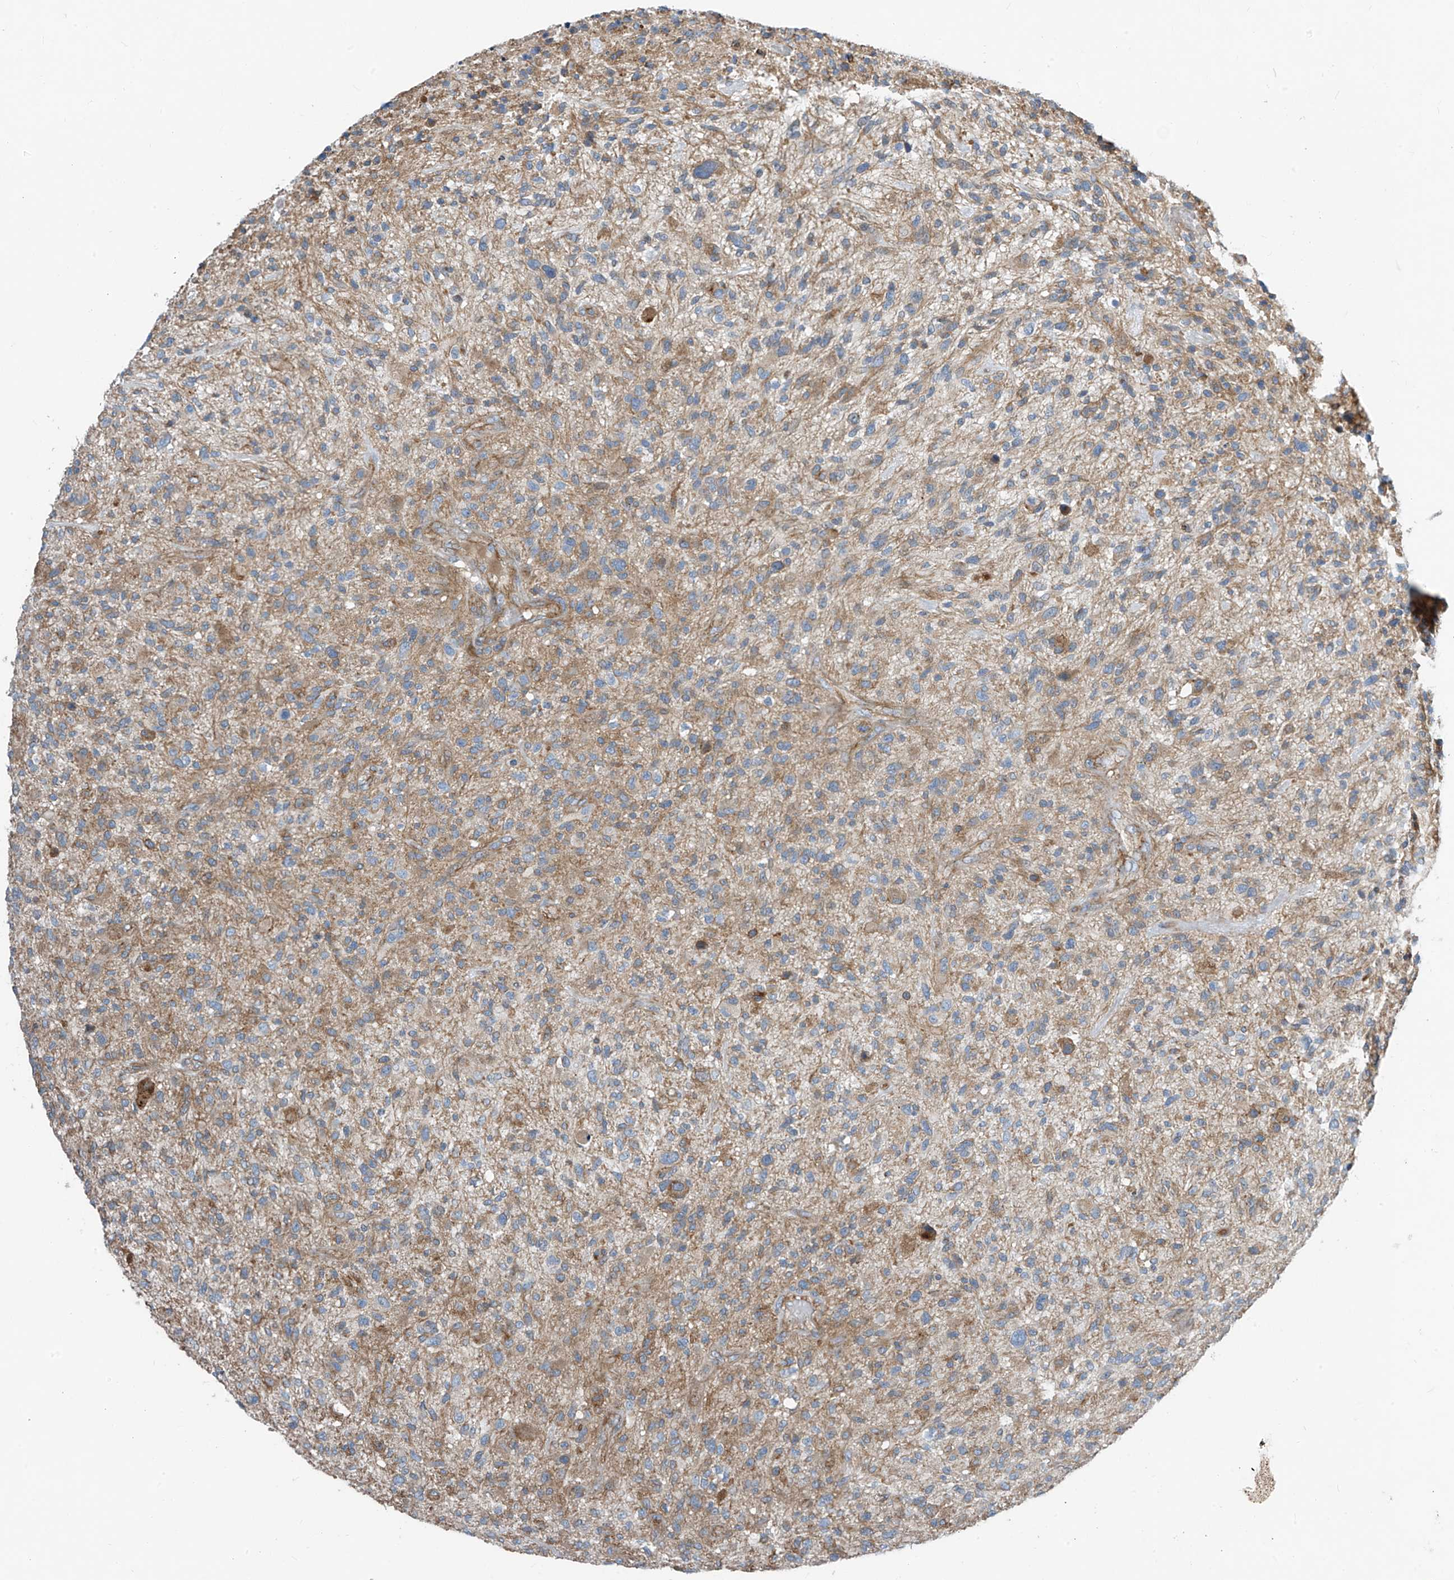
{"staining": {"intensity": "moderate", "quantity": "<25%", "location": "cytoplasmic/membranous"}, "tissue": "glioma", "cell_type": "Tumor cells", "image_type": "cancer", "snomed": [{"axis": "morphology", "description": "Glioma, malignant, High grade"}, {"axis": "topography", "description": "Brain"}], "caption": "Malignant glioma (high-grade) tissue shows moderate cytoplasmic/membranous expression in about <25% of tumor cells, visualized by immunohistochemistry. (DAB IHC, brown staining for protein, blue staining for nuclei).", "gene": "SLC1A5", "patient": {"sex": "male", "age": 47}}